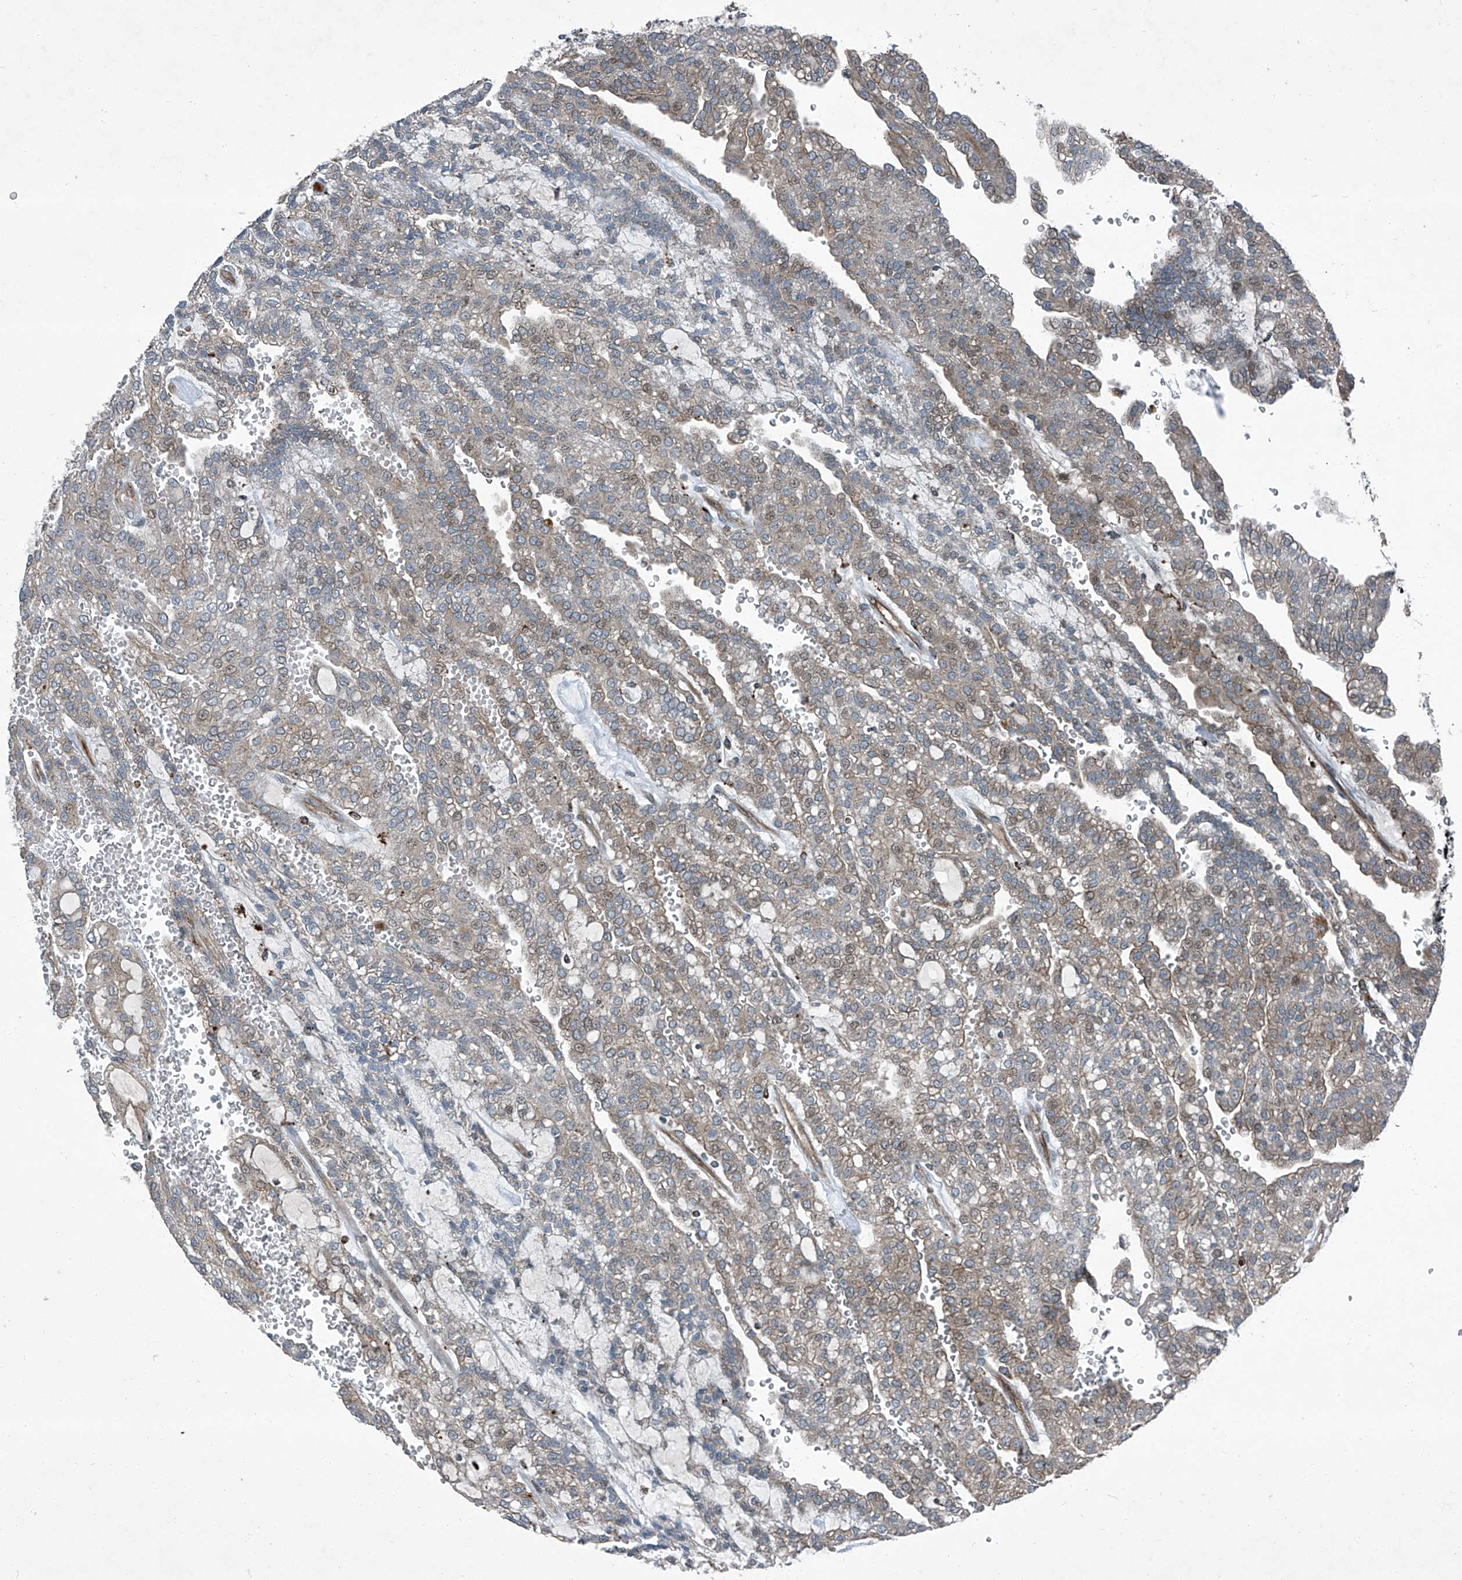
{"staining": {"intensity": "weak", "quantity": "25%-75%", "location": "cytoplasmic/membranous,nuclear"}, "tissue": "renal cancer", "cell_type": "Tumor cells", "image_type": "cancer", "snomed": [{"axis": "morphology", "description": "Adenocarcinoma, NOS"}, {"axis": "topography", "description": "Kidney"}], "caption": "There is low levels of weak cytoplasmic/membranous and nuclear expression in tumor cells of renal adenocarcinoma, as demonstrated by immunohistochemical staining (brown color).", "gene": "SENP2", "patient": {"sex": "male", "age": 63}}